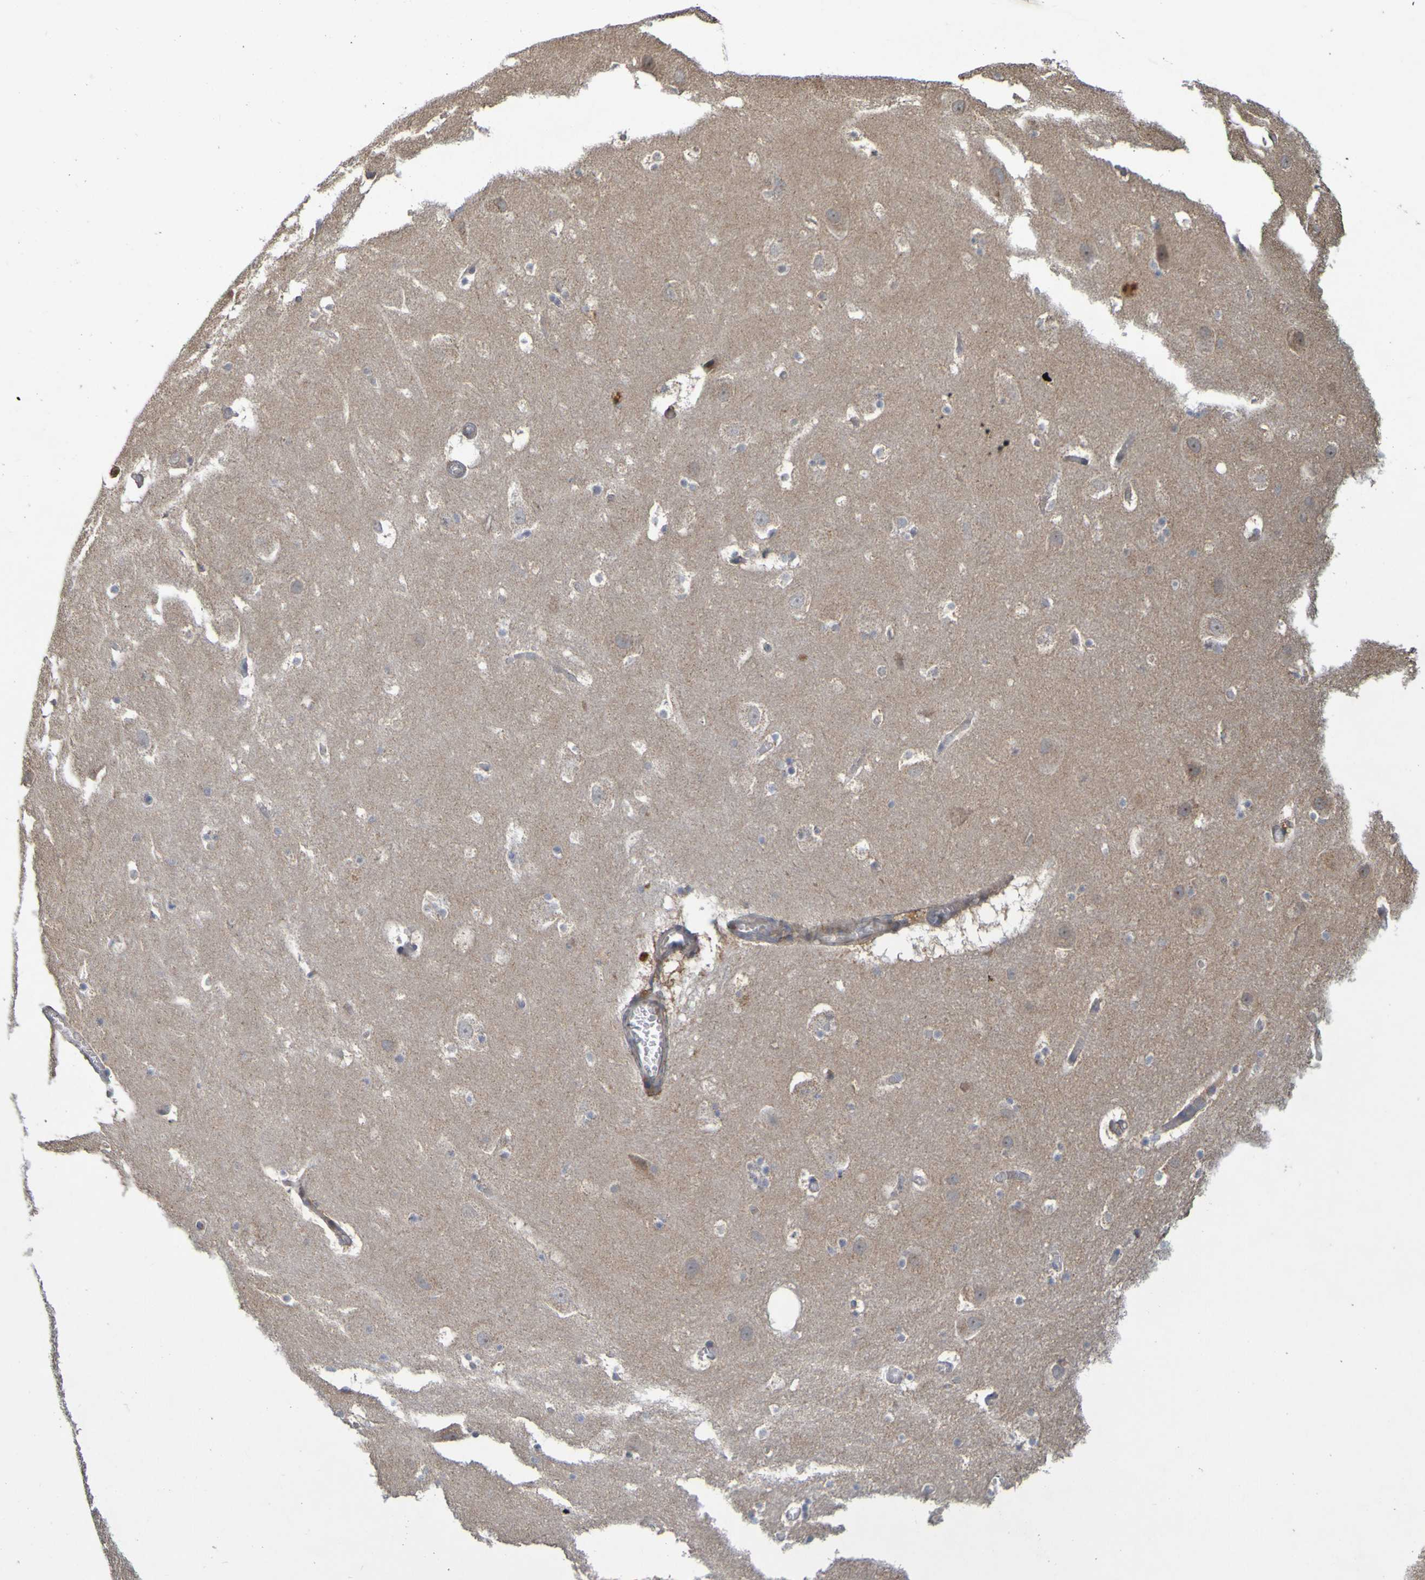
{"staining": {"intensity": "negative", "quantity": "none", "location": "none"}, "tissue": "hippocampus", "cell_type": "Glial cells", "image_type": "normal", "snomed": [{"axis": "morphology", "description": "Normal tissue, NOS"}, {"axis": "topography", "description": "Hippocampus"}], "caption": "Protein analysis of unremarkable hippocampus reveals no significant expression in glial cells. The staining is performed using DAB (3,3'-diaminobenzidine) brown chromogen with nuclei counter-stained in using hematoxylin.", "gene": "TMBIM1", "patient": {"sex": "male", "age": 45}}